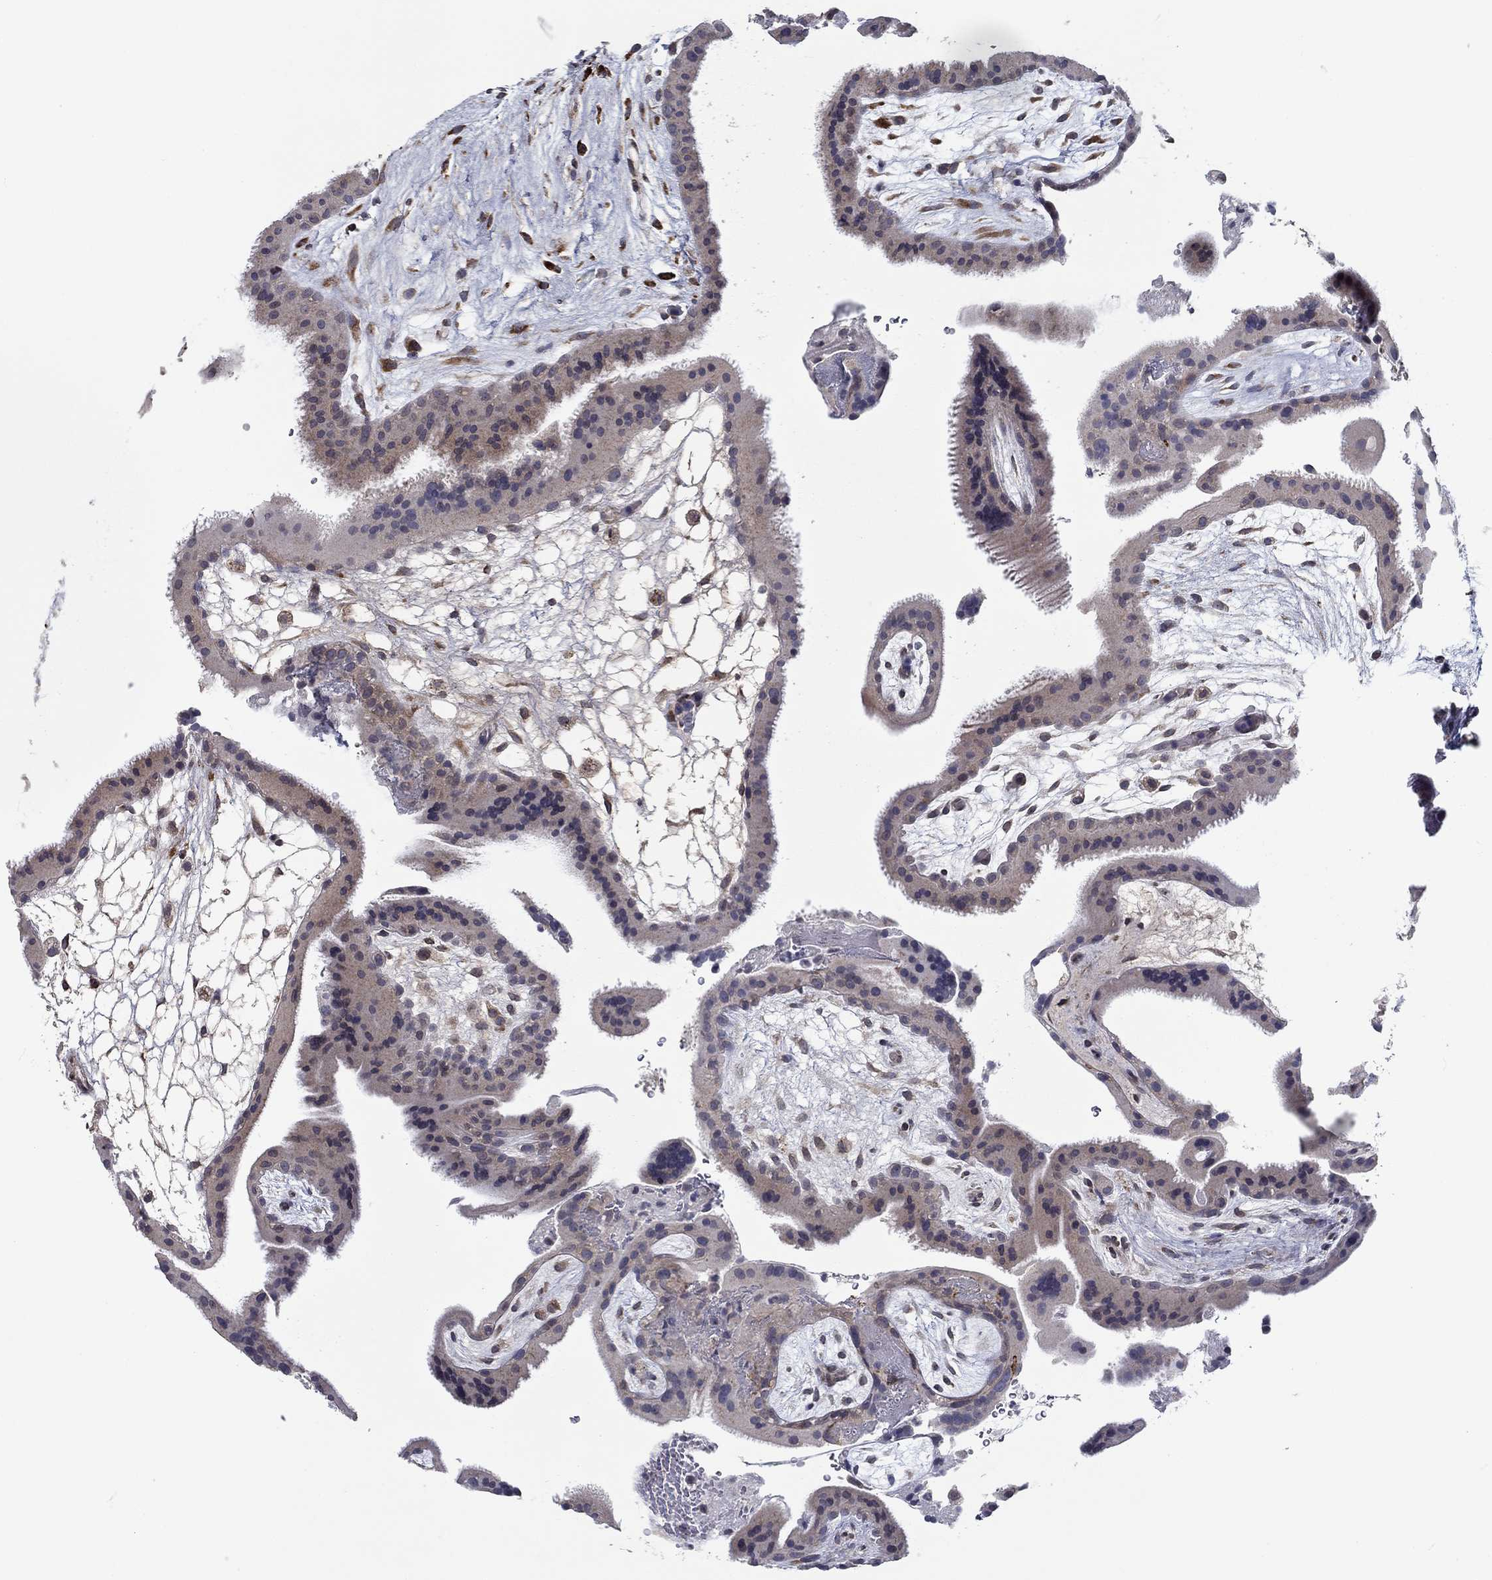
{"staining": {"intensity": "negative", "quantity": "none", "location": "none"}, "tissue": "placenta", "cell_type": "Decidual cells", "image_type": "normal", "snomed": [{"axis": "morphology", "description": "Normal tissue, NOS"}, {"axis": "topography", "description": "Placenta"}], "caption": "Unremarkable placenta was stained to show a protein in brown. There is no significant staining in decidual cells.", "gene": "CETN3", "patient": {"sex": "female", "age": 19}}